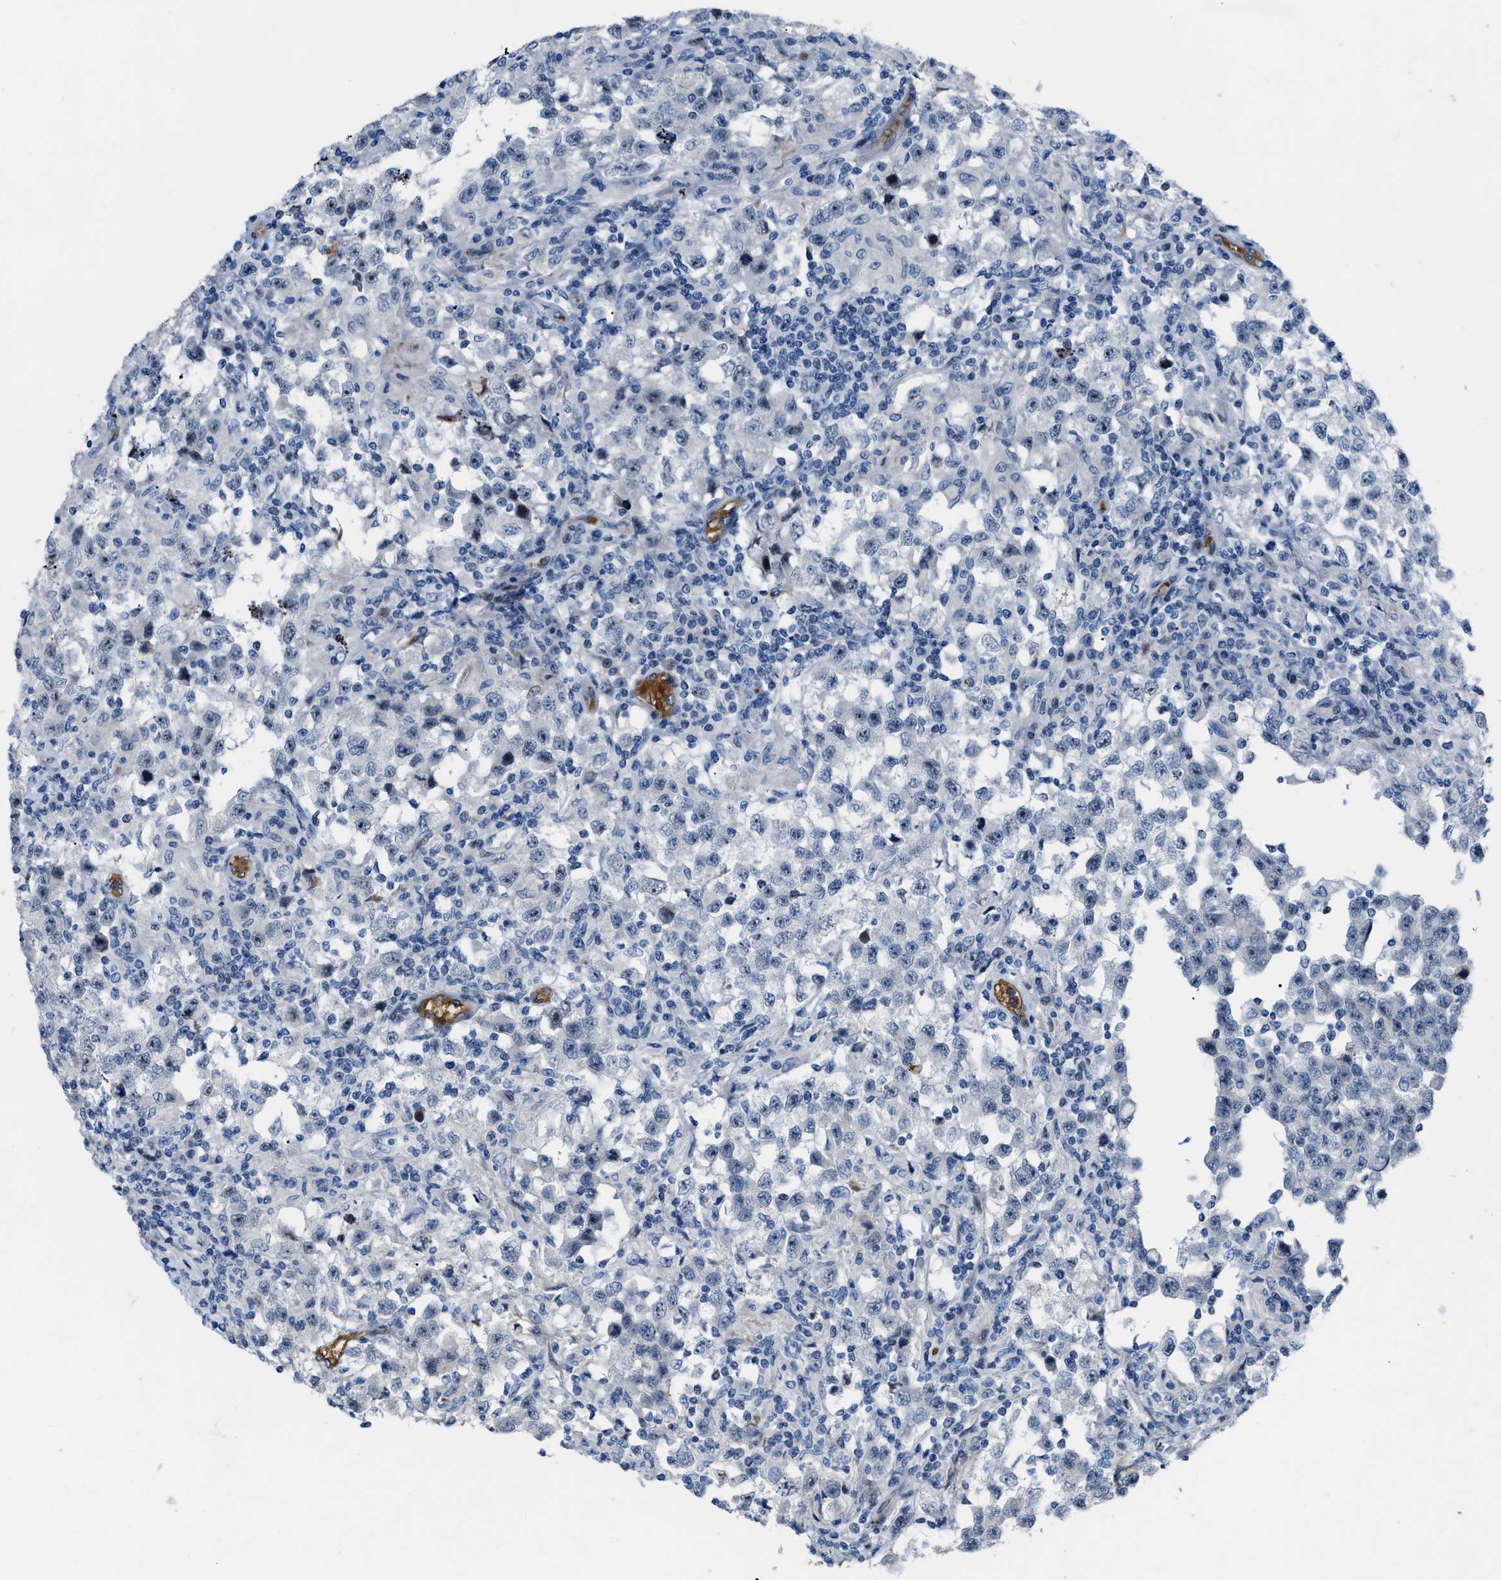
{"staining": {"intensity": "moderate", "quantity": "<25%", "location": "nuclear"}, "tissue": "testis cancer", "cell_type": "Tumor cells", "image_type": "cancer", "snomed": [{"axis": "morphology", "description": "Carcinoma, Embryonal, NOS"}, {"axis": "topography", "description": "Testis"}], "caption": "Protein analysis of testis cancer (embryonal carcinoma) tissue demonstrates moderate nuclear expression in about <25% of tumor cells.", "gene": "POLR1F", "patient": {"sex": "male", "age": 21}}